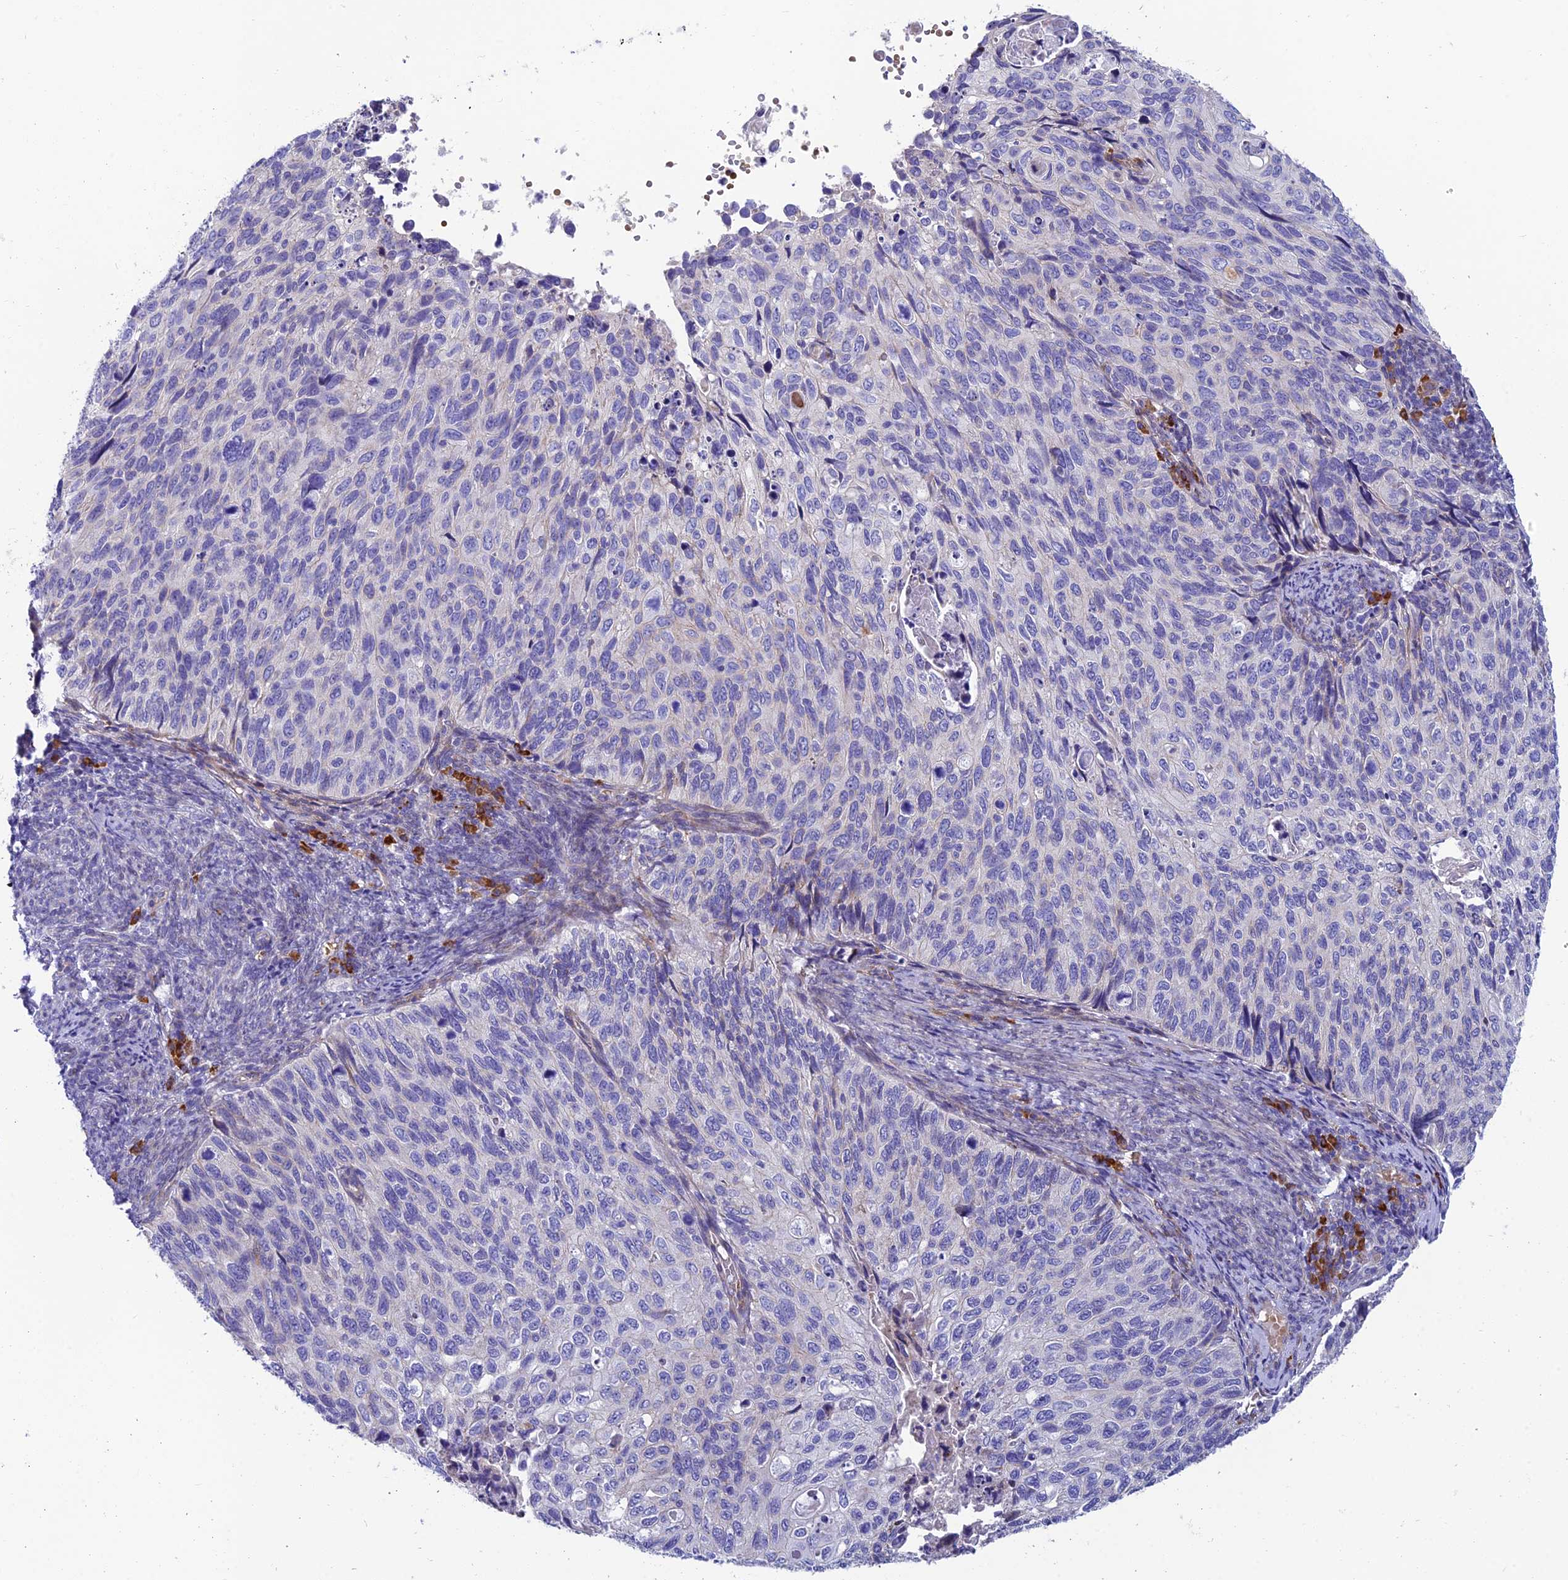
{"staining": {"intensity": "negative", "quantity": "none", "location": "none"}, "tissue": "cervical cancer", "cell_type": "Tumor cells", "image_type": "cancer", "snomed": [{"axis": "morphology", "description": "Squamous cell carcinoma, NOS"}, {"axis": "topography", "description": "Cervix"}], "caption": "Image shows no protein staining in tumor cells of cervical cancer tissue.", "gene": "MACIR", "patient": {"sex": "female", "age": 70}}